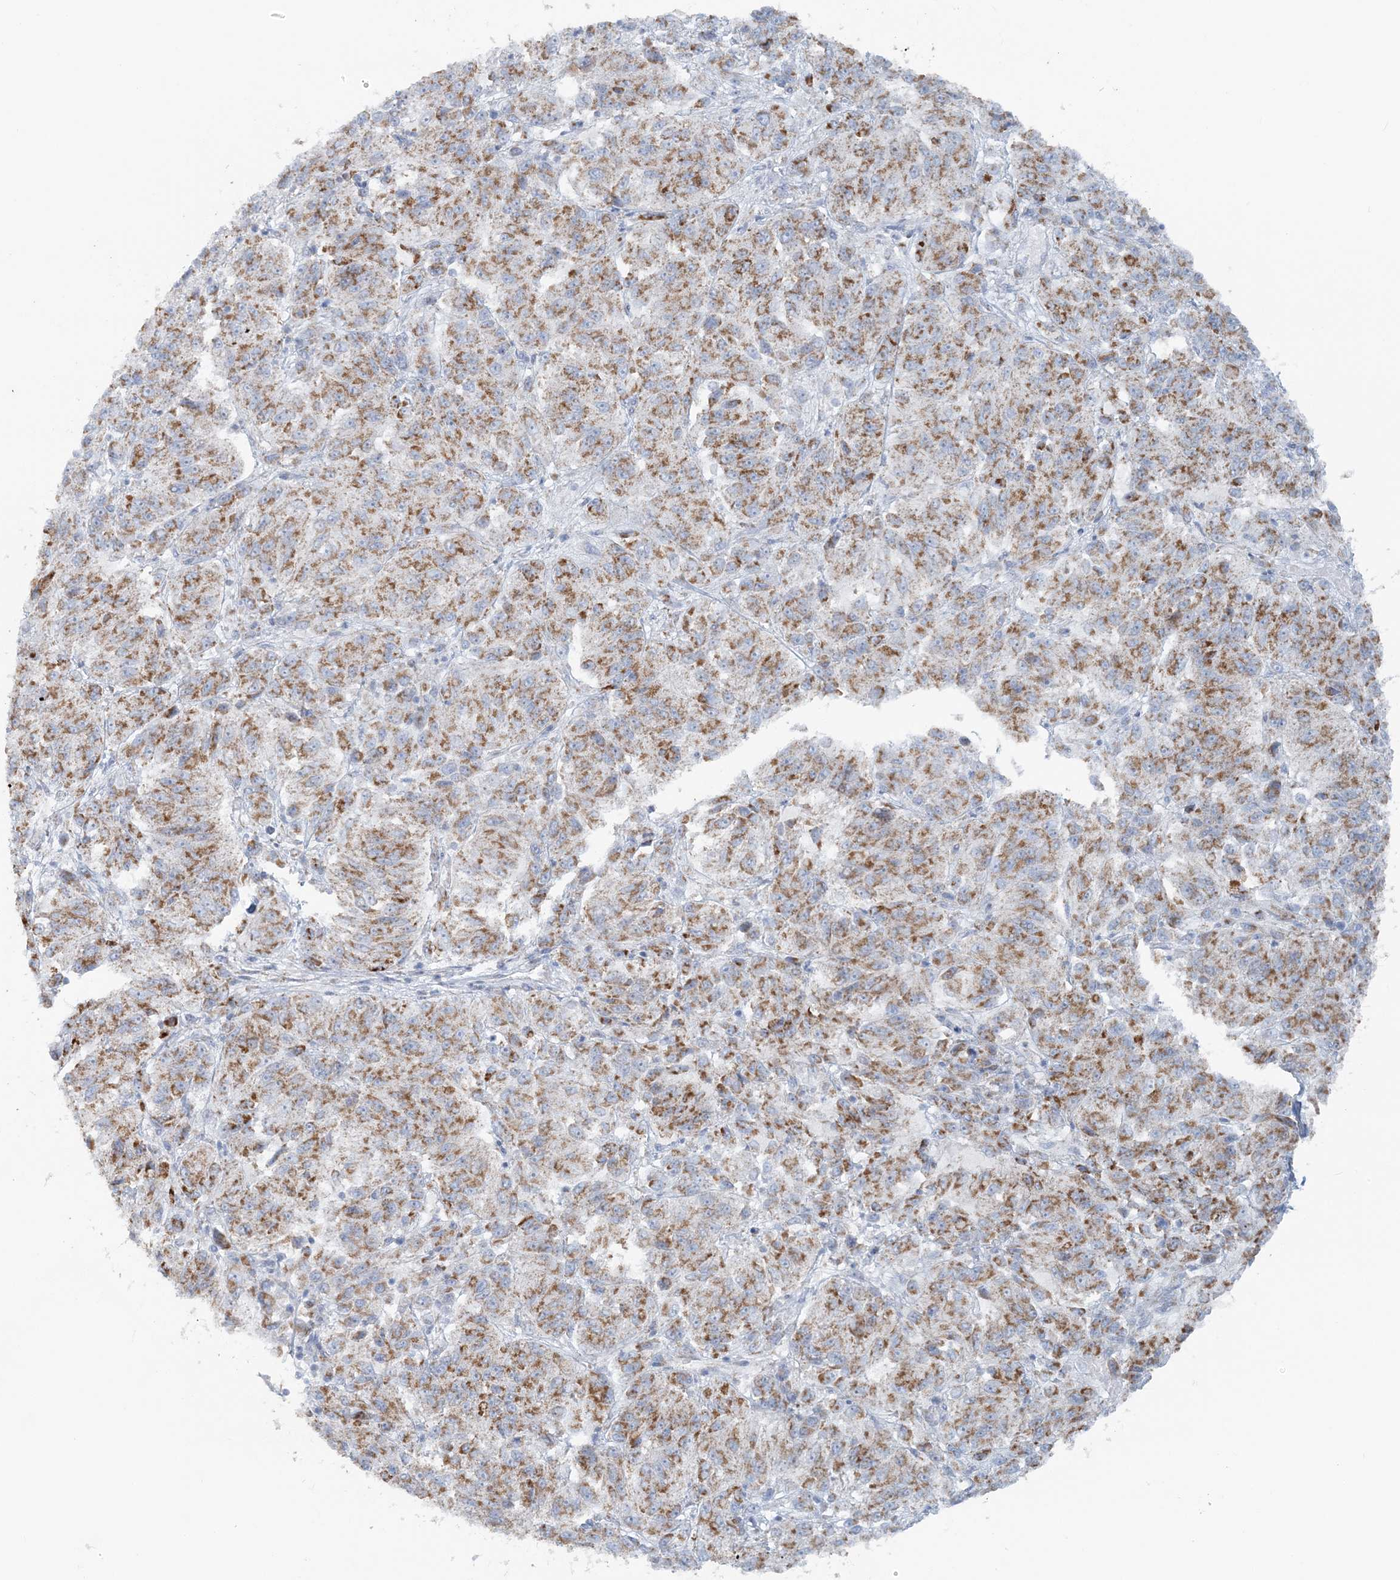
{"staining": {"intensity": "moderate", "quantity": ">75%", "location": "cytoplasmic/membranous"}, "tissue": "melanoma", "cell_type": "Tumor cells", "image_type": "cancer", "snomed": [{"axis": "morphology", "description": "Malignant melanoma, Metastatic site"}, {"axis": "topography", "description": "Lung"}], "caption": "The immunohistochemical stain labels moderate cytoplasmic/membranous positivity in tumor cells of melanoma tissue.", "gene": "PCCB", "patient": {"sex": "male", "age": 64}}